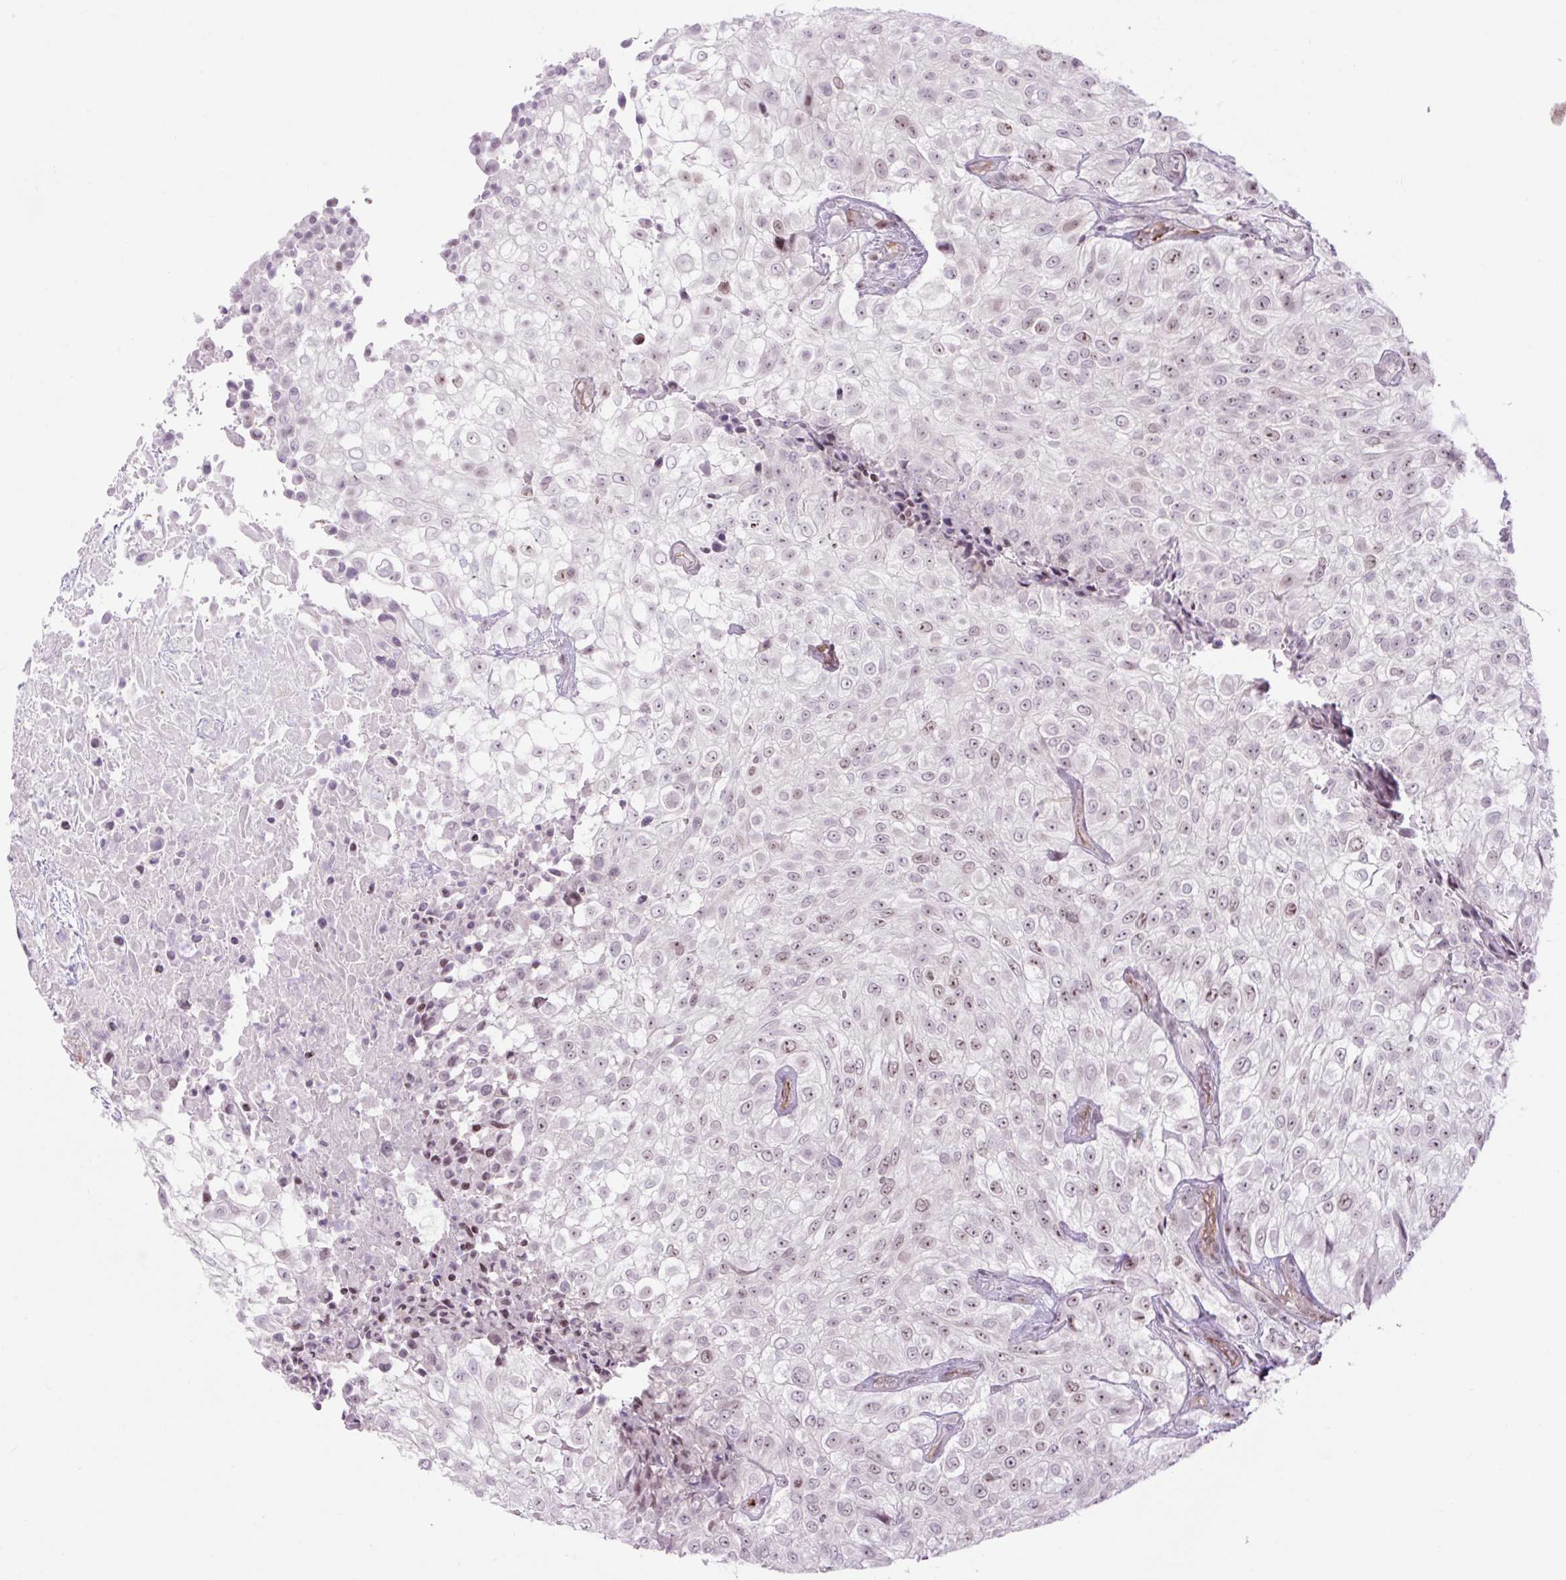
{"staining": {"intensity": "weak", "quantity": ">75%", "location": "nuclear"}, "tissue": "urothelial cancer", "cell_type": "Tumor cells", "image_type": "cancer", "snomed": [{"axis": "morphology", "description": "Urothelial carcinoma, High grade"}, {"axis": "topography", "description": "Urinary bladder"}], "caption": "This image demonstrates high-grade urothelial carcinoma stained with immunohistochemistry to label a protein in brown. The nuclear of tumor cells show weak positivity for the protein. Nuclei are counter-stained blue.", "gene": "ZNF417", "patient": {"sex": "male", "age": 56}}